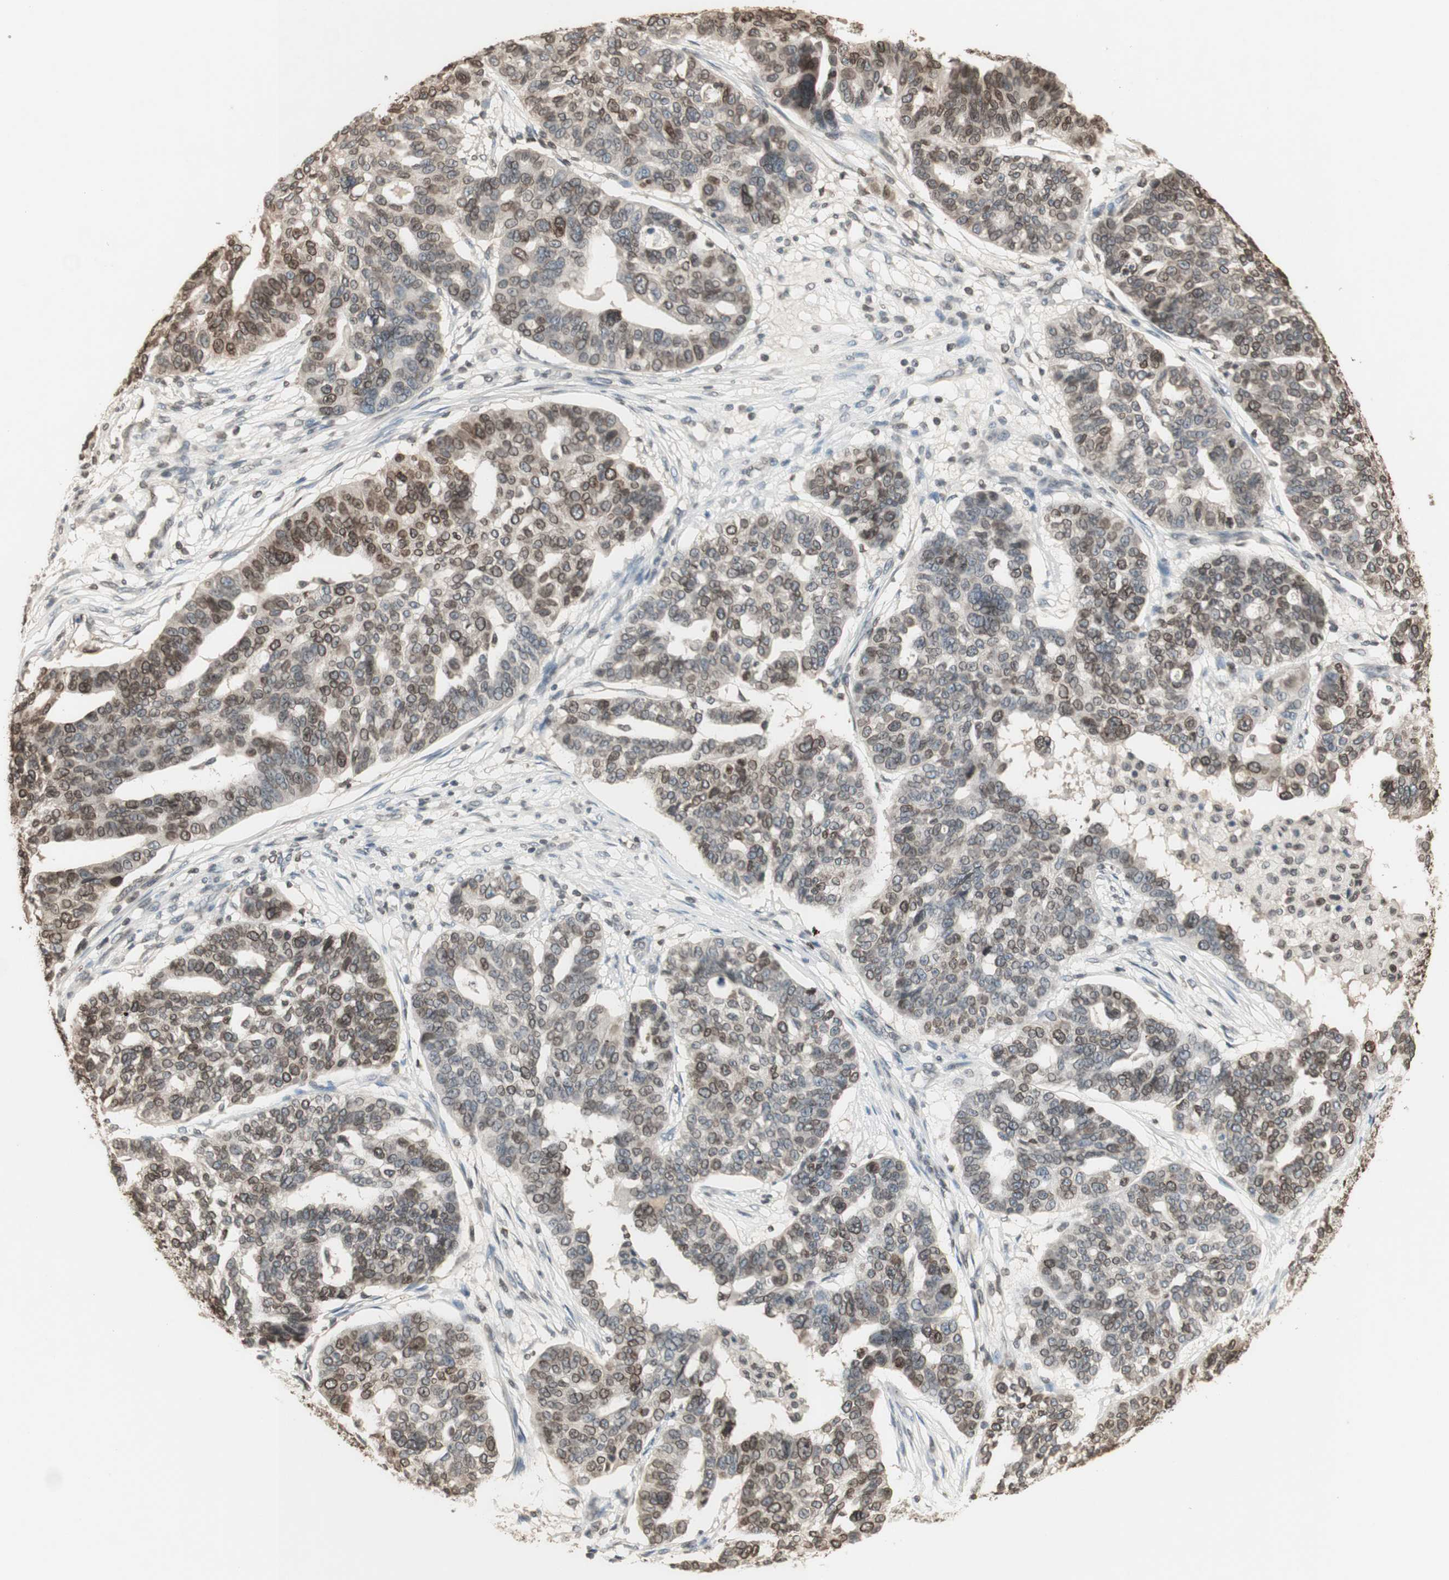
{"staining": {"intensity": "moderate", "quantity": "25%-75%", "location": "cytoplasmic/membranous,nuclear"}, "tissue": "ovarian cancer", "cell_type": "Tumor cells", "image_type": "cancer", "snomed": [{"axis": "morphology", "description": "Cystadenocarcinoma, serous, NOS"}, {"axis": "topography", "description": "Ovary"}], "caption": "Protein analysis of ovarian serous cystadenocarcinoma tissue shows moderate cytoplasmic/membranous and nuclear expression in about 25%-75% of tumor cells.", "gene": "TMPO", "patient": {"sex": "female", "age": 59}}